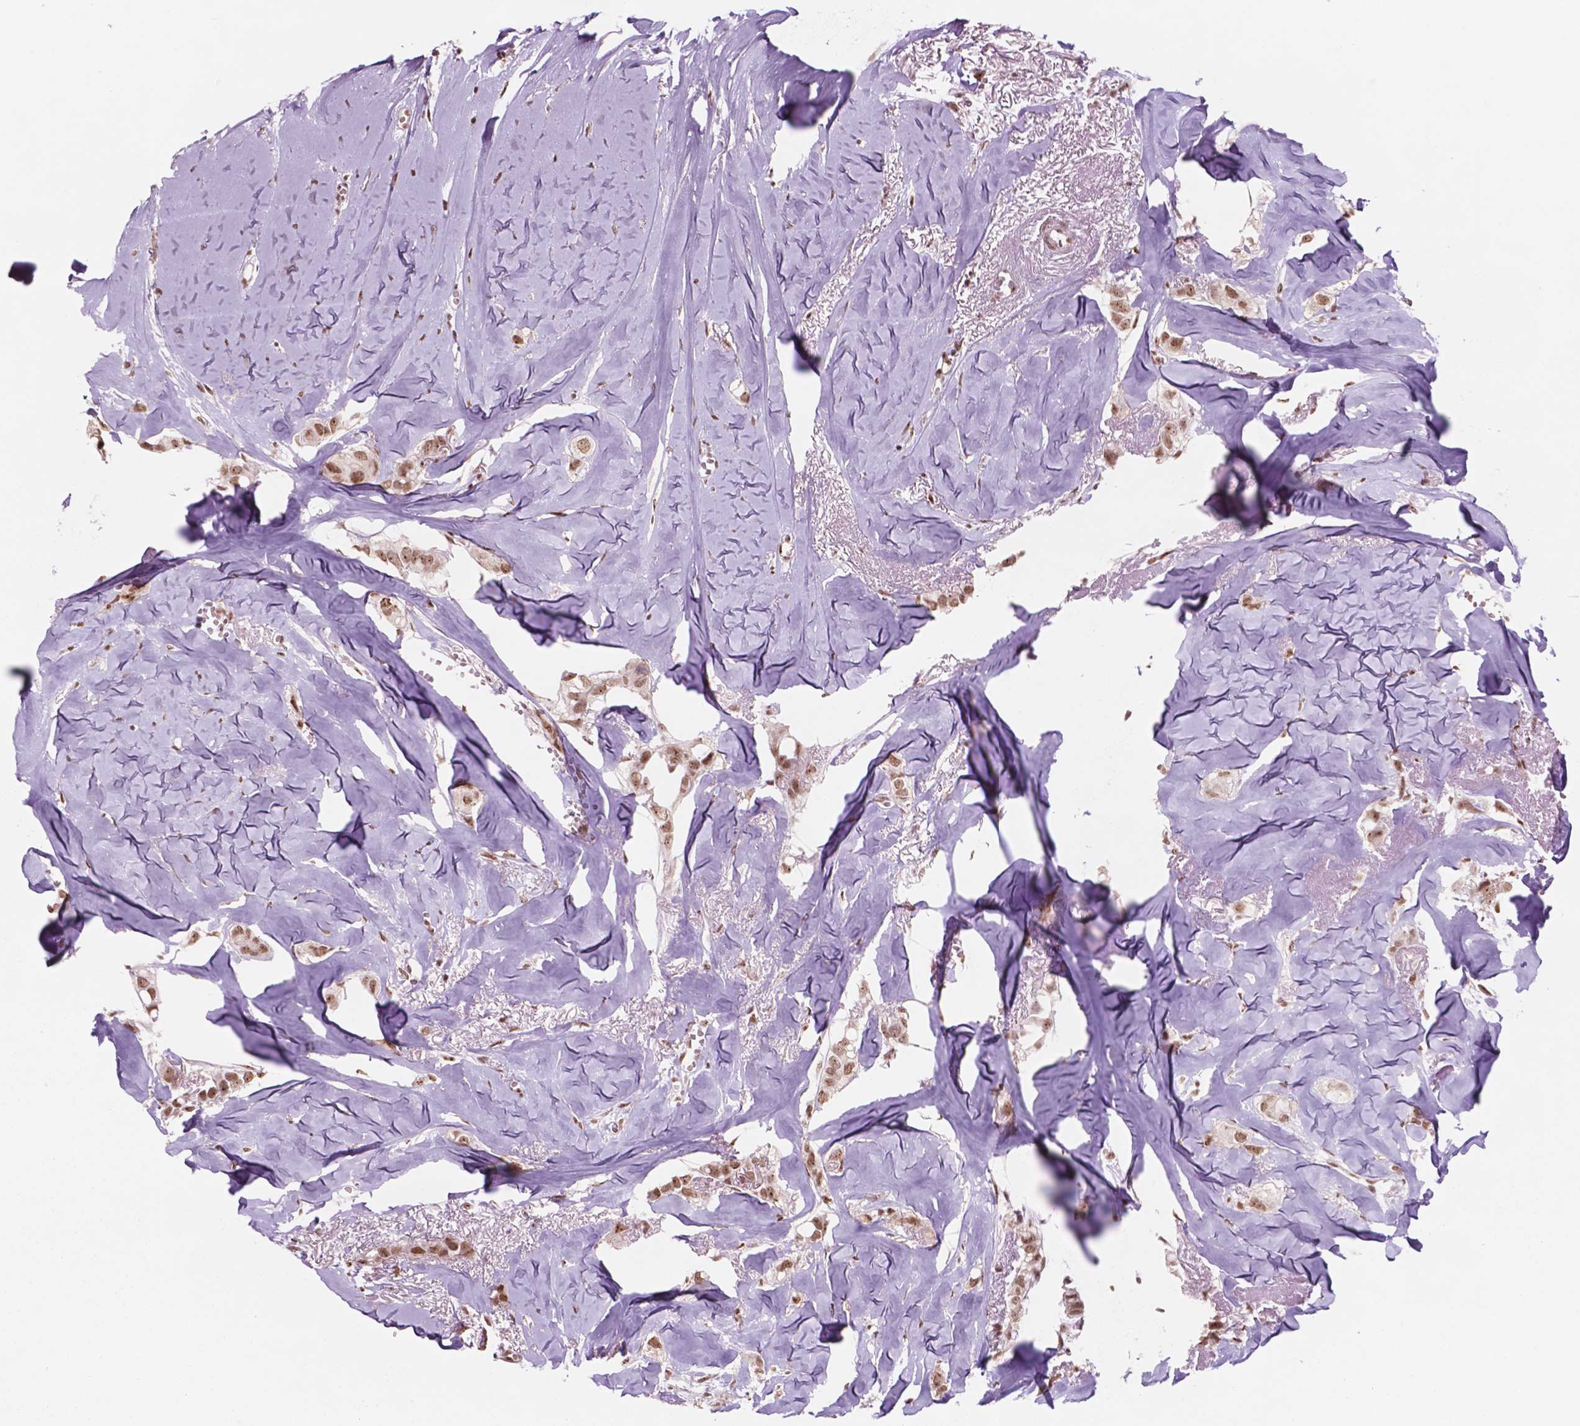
{"staining": {"intensity": "moderate", "quantity": ">75%", "location": "nuclear"}, "tissue": "breast cancer", "cell_type": "Tumor cells", "image_type": "cancer", "snomed": [{"axis": "morphology", "description": "Duct carcinoma"}, {"axis": "topography", "description": "Breast"}], "caption": "High-power microscopy captured an immunohistochemistry (IHC) histopathology image of breast cancer (intraductal carcinoma), revealing moderate nuclear expression in approximately >75% of tumor cells.", "gene": "POLR2E", "patient": {"sex": "female", "age": 85}}